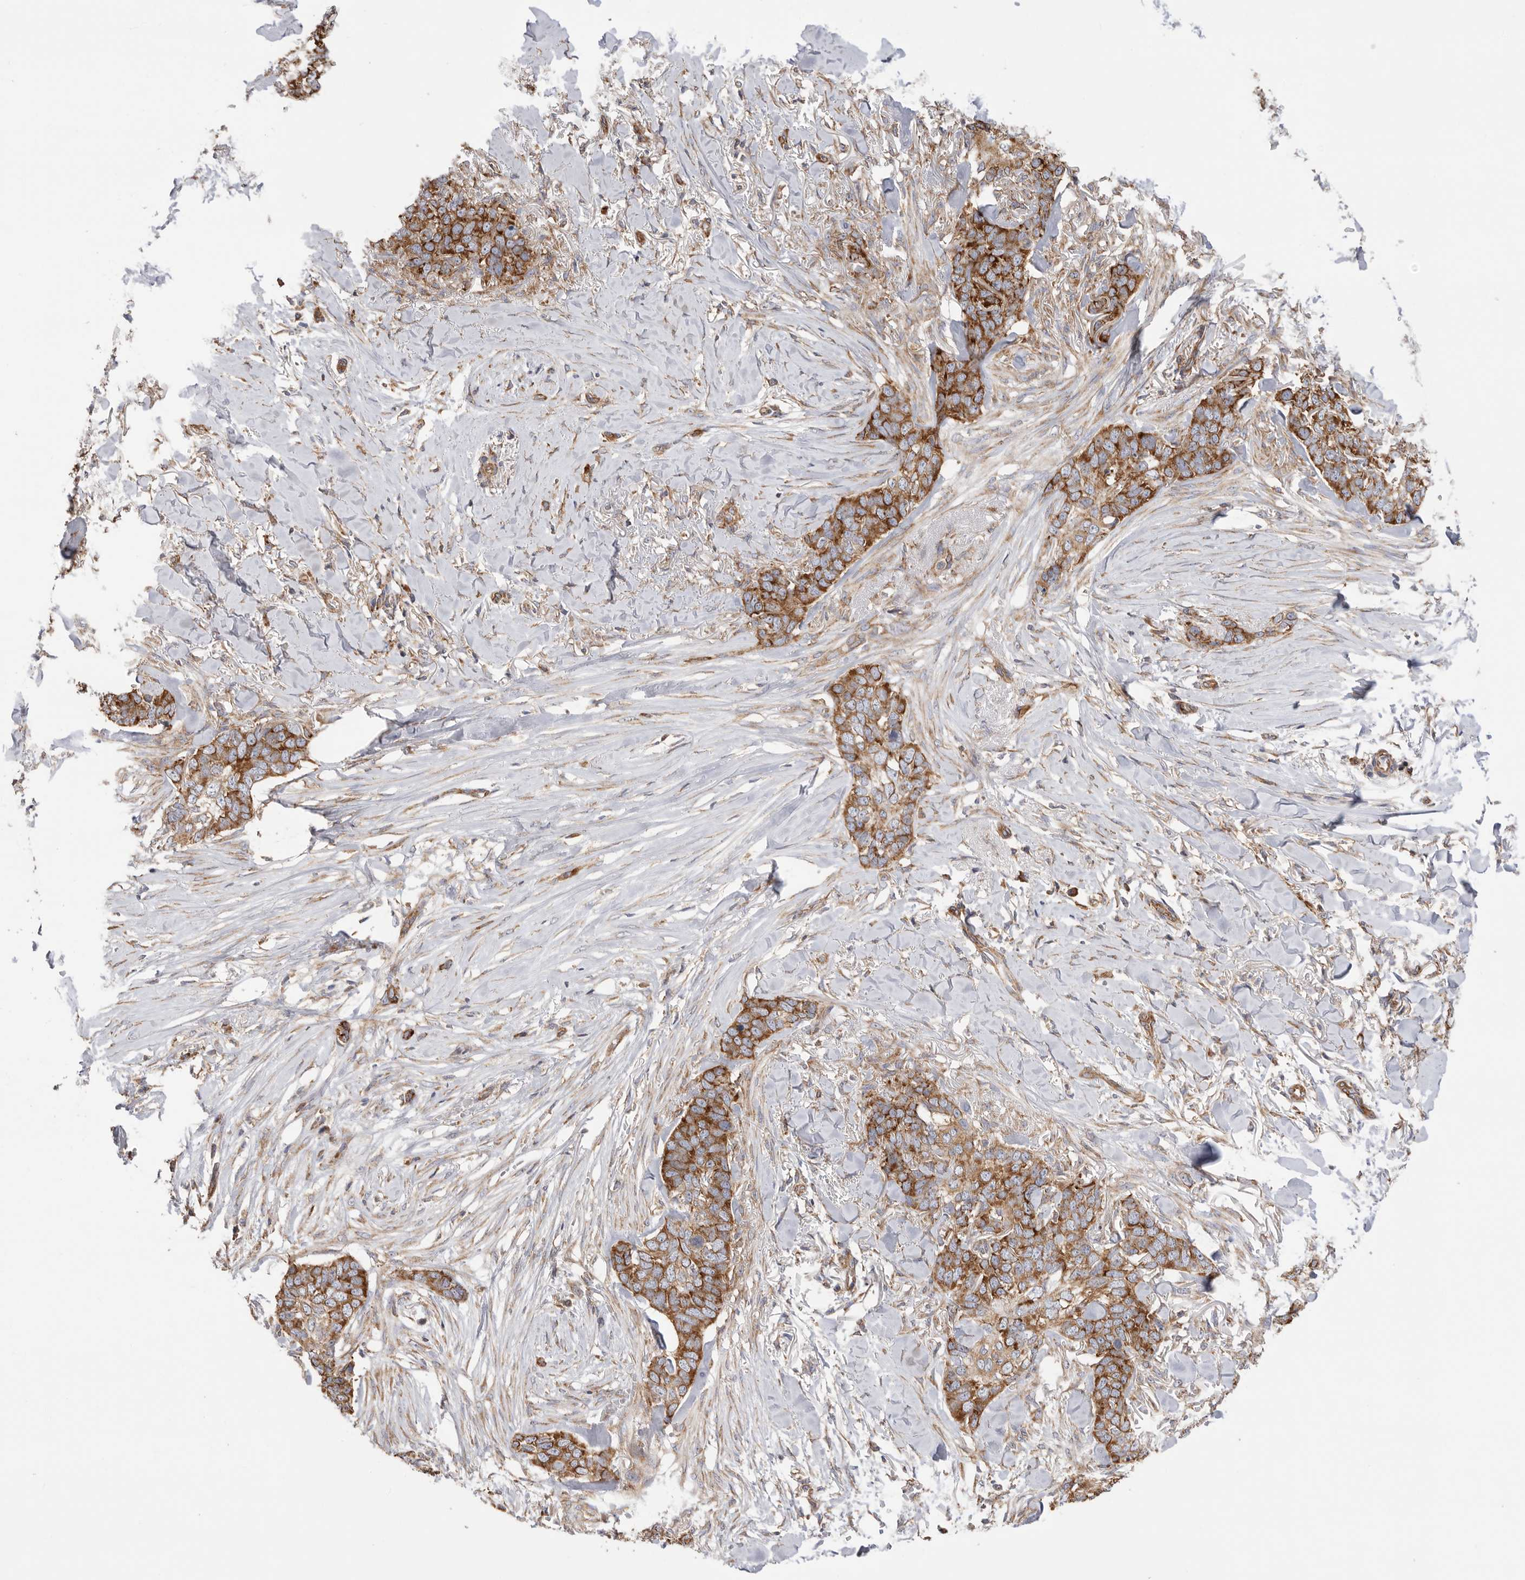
{"staining": {"intensity": "strong", "quantity": ">75%", "location": "cytoplasmic/membranous"}, "tissue": "skin cancer", "cell_type": "Tumor cells", "image_type": "cancer", "snomed": [{"axis": "morphology", "description": "Normal tissue, NOS"}, {"axis": "morphology", "description": "Basal cell carcinoma"}, {"axis": "topography", "description": "Skin"}], "caption": "Strong cytoplasmic/membranous protein expression is seen in approximately >75% of tumor cells in skin cancer (basal cell carcinoma). (brown staining indicates protein expression, while blue staining denotes nuclei).", "gene": "SERBP1", "patient": {"sex": "male", "age": 77}}